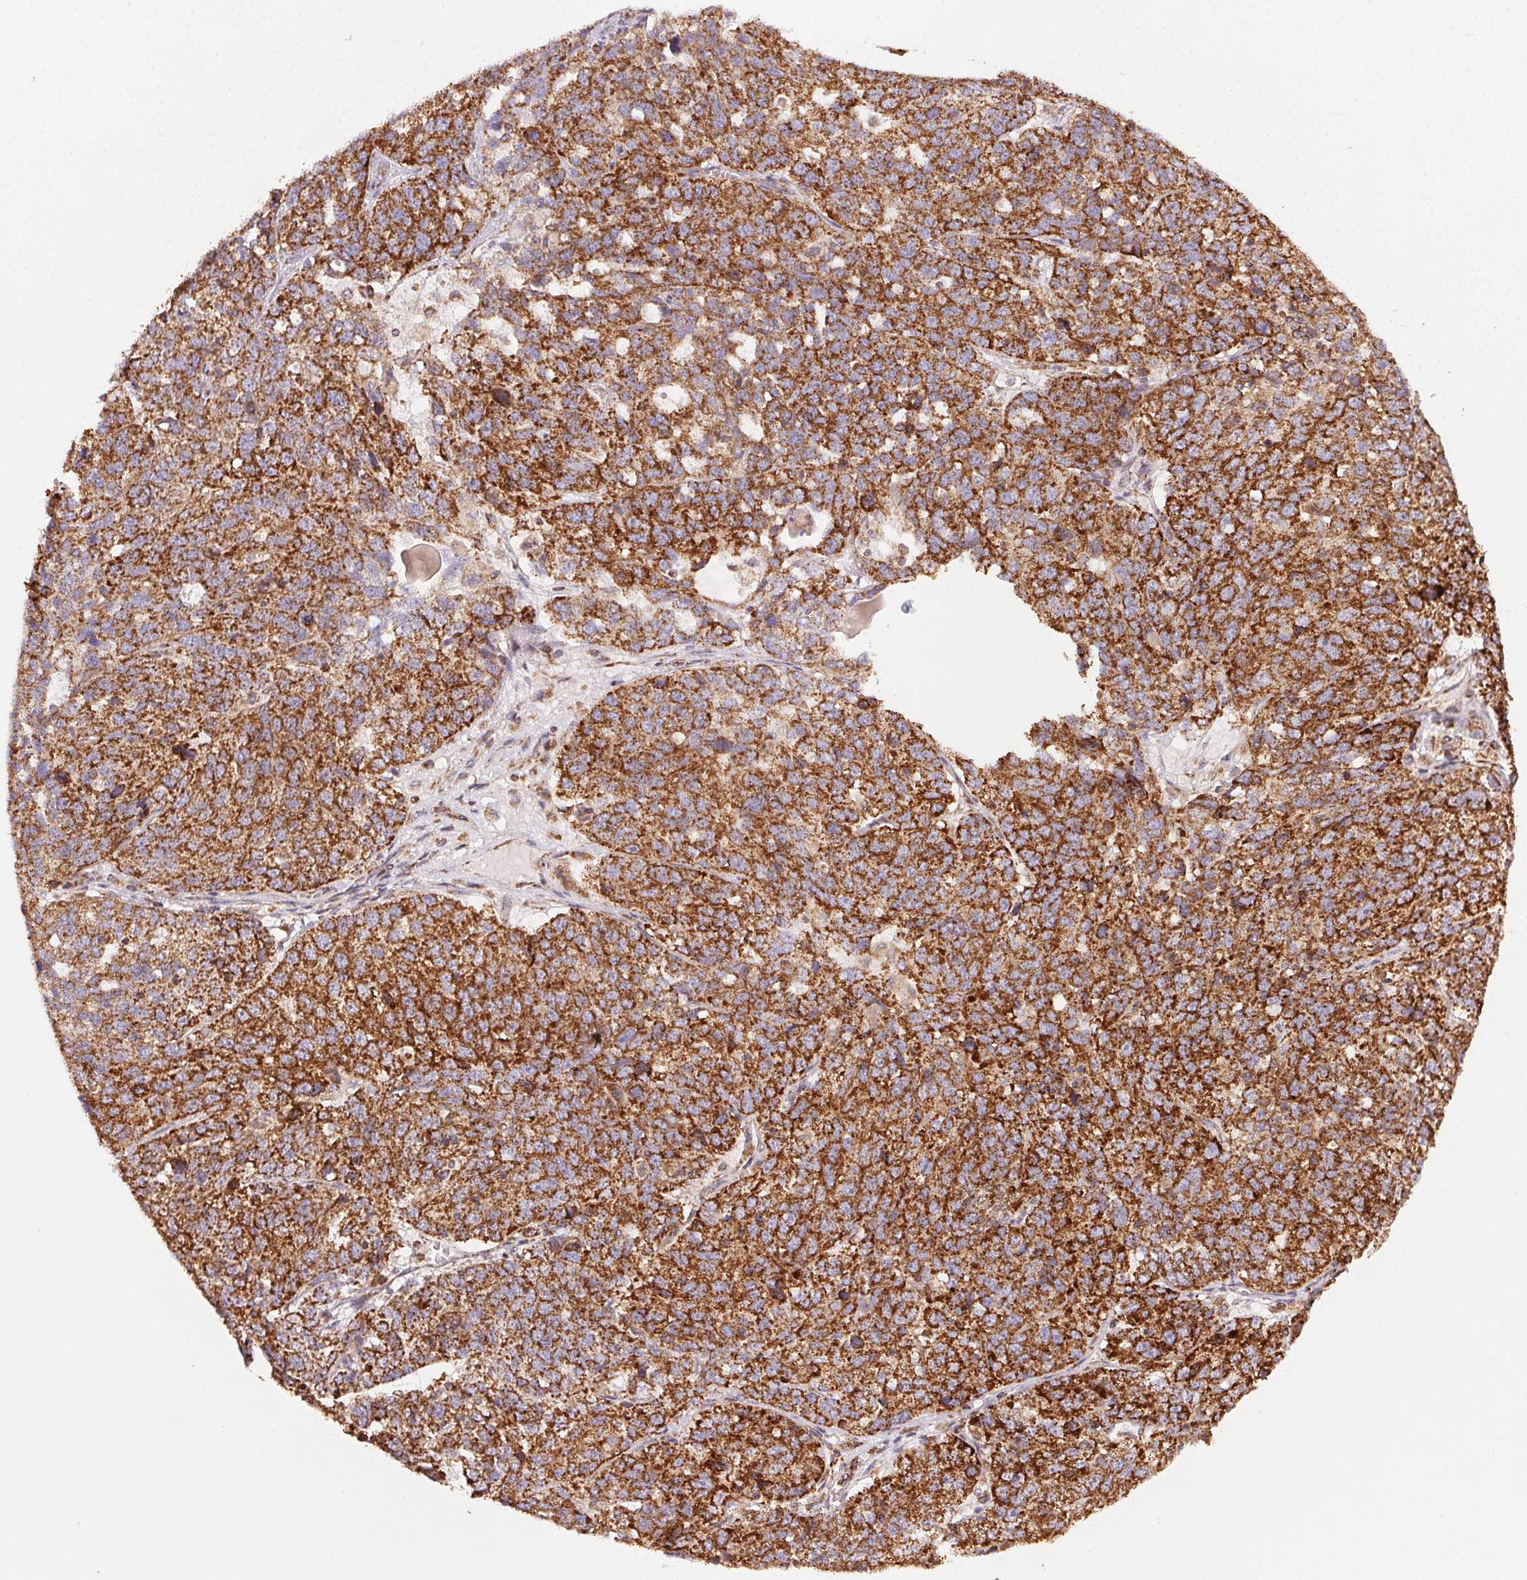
{"staining": {"intensity": "strong", "quantity": ">75%", "location": "cytoplasmic/membranous"}, "tissue": "ovarian cancer", "cell_type": "Tumor cells", "image_type": "cancer", "snomed": [{"axis": "morphology", "description": "Cystadenocarcinoma, serous, NOS"}, {"axis": "topography", "description": "Ovary"}], "caption": "Protein expression analysis of human serous cystadenocarcinoma (ovarian) reveals strong cytoplasmic/membranous staining in about >75% of tumor cells.", "gene": "CLPB", "patient": {"sex": "female", "age": 71}}